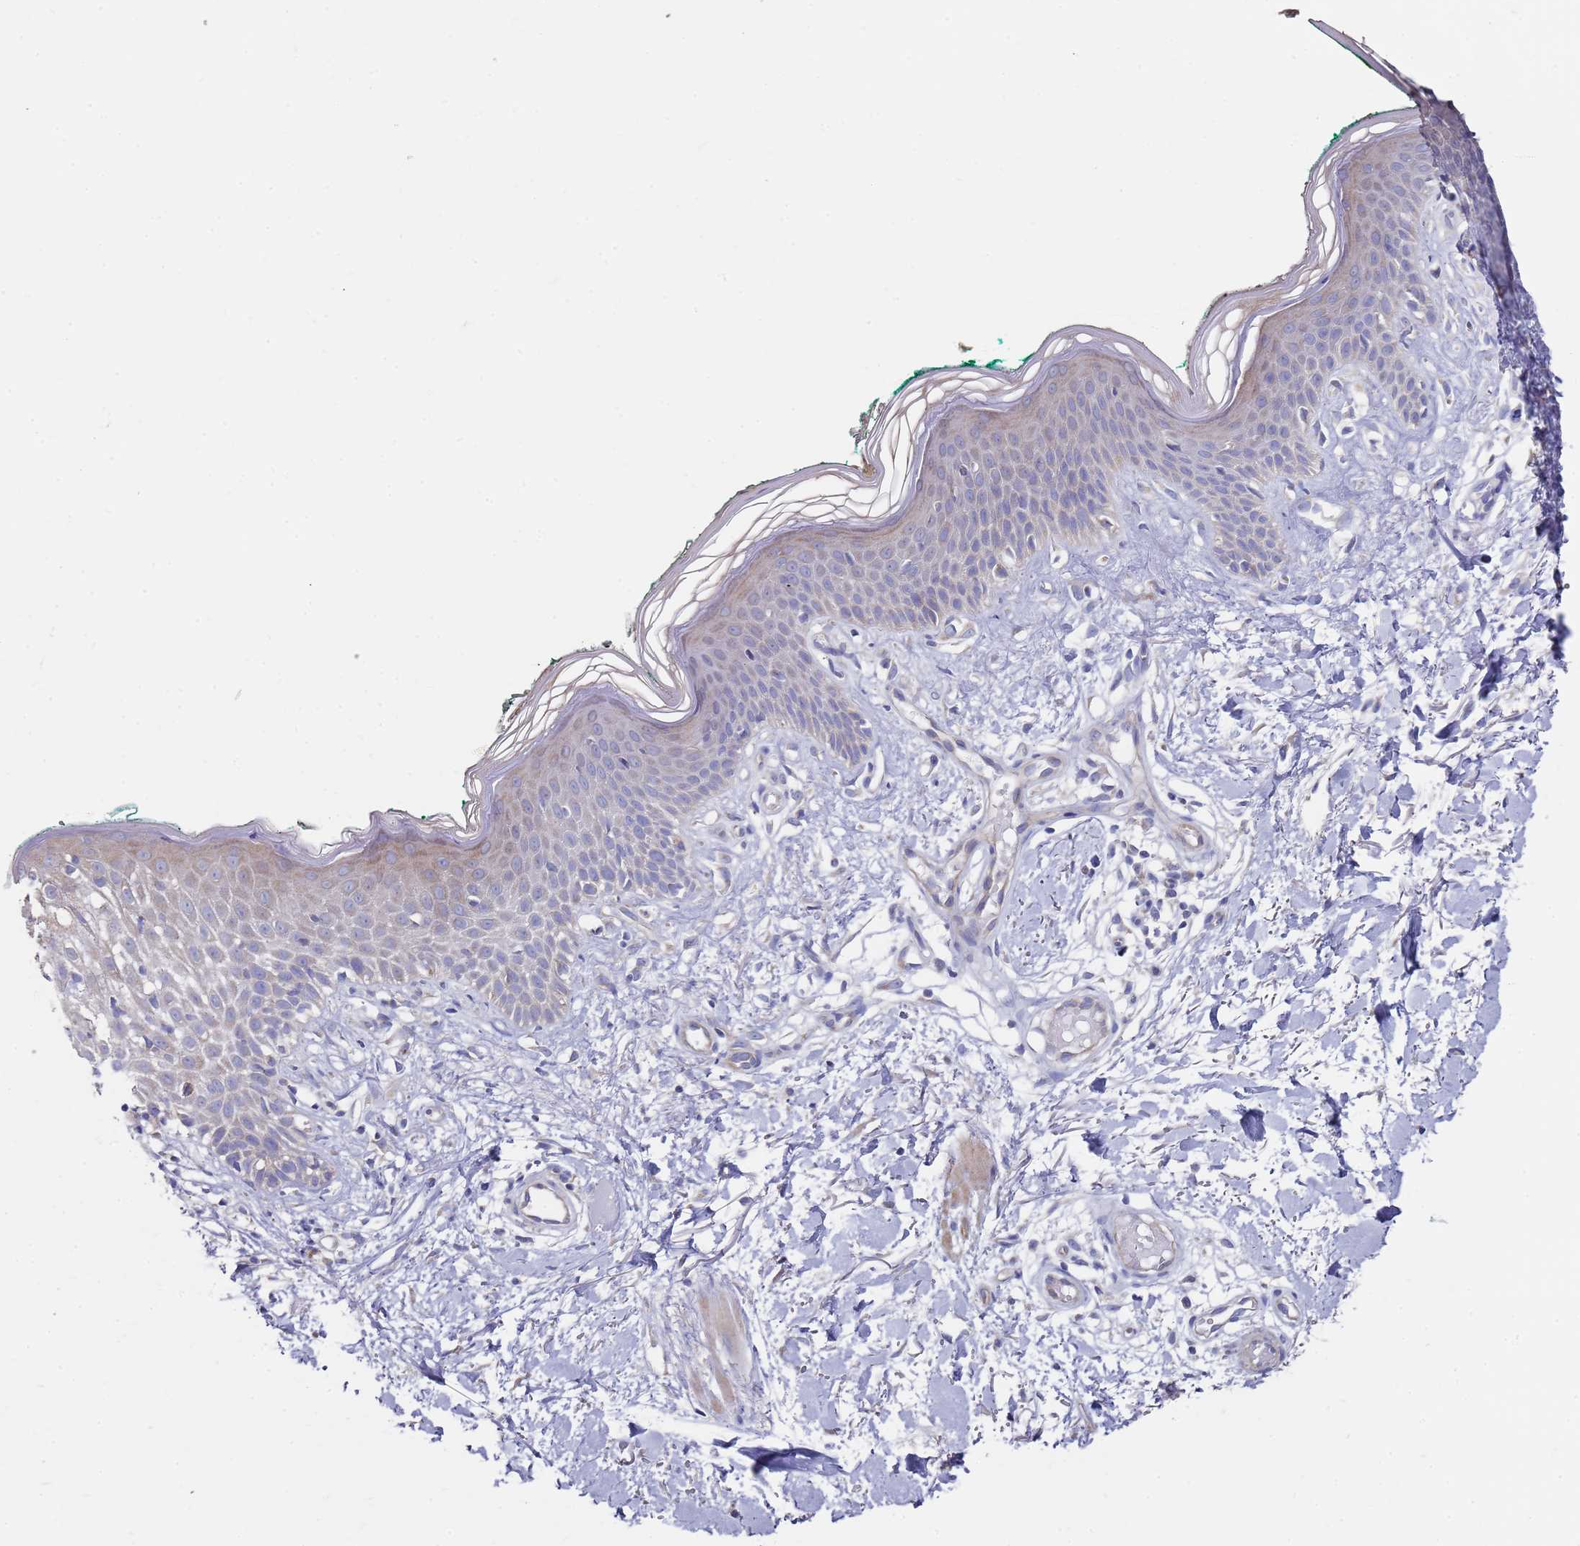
{"staining": {"intensity": "negative", "quantity": "none", "location": "none"}, "tissue": "skin", "cell_type": "Fibroblasts", "image_type": "normal", "snomed": [{"axis": "morphology", "description": "Normal tissue, NOS"}, {"axis": "morphology", "description": "Malignant melanoma, NOS"}, {"axis": "topography", "description": "Skin"}], "caption": "This image is of unremarkable skin stained with IHC to label a protein in brown with the nuclei are counter-stained blue. There is no staining in fibroblasts.", "gene": "SCAPER", "patient": {"sex": "male", "age": 62}}